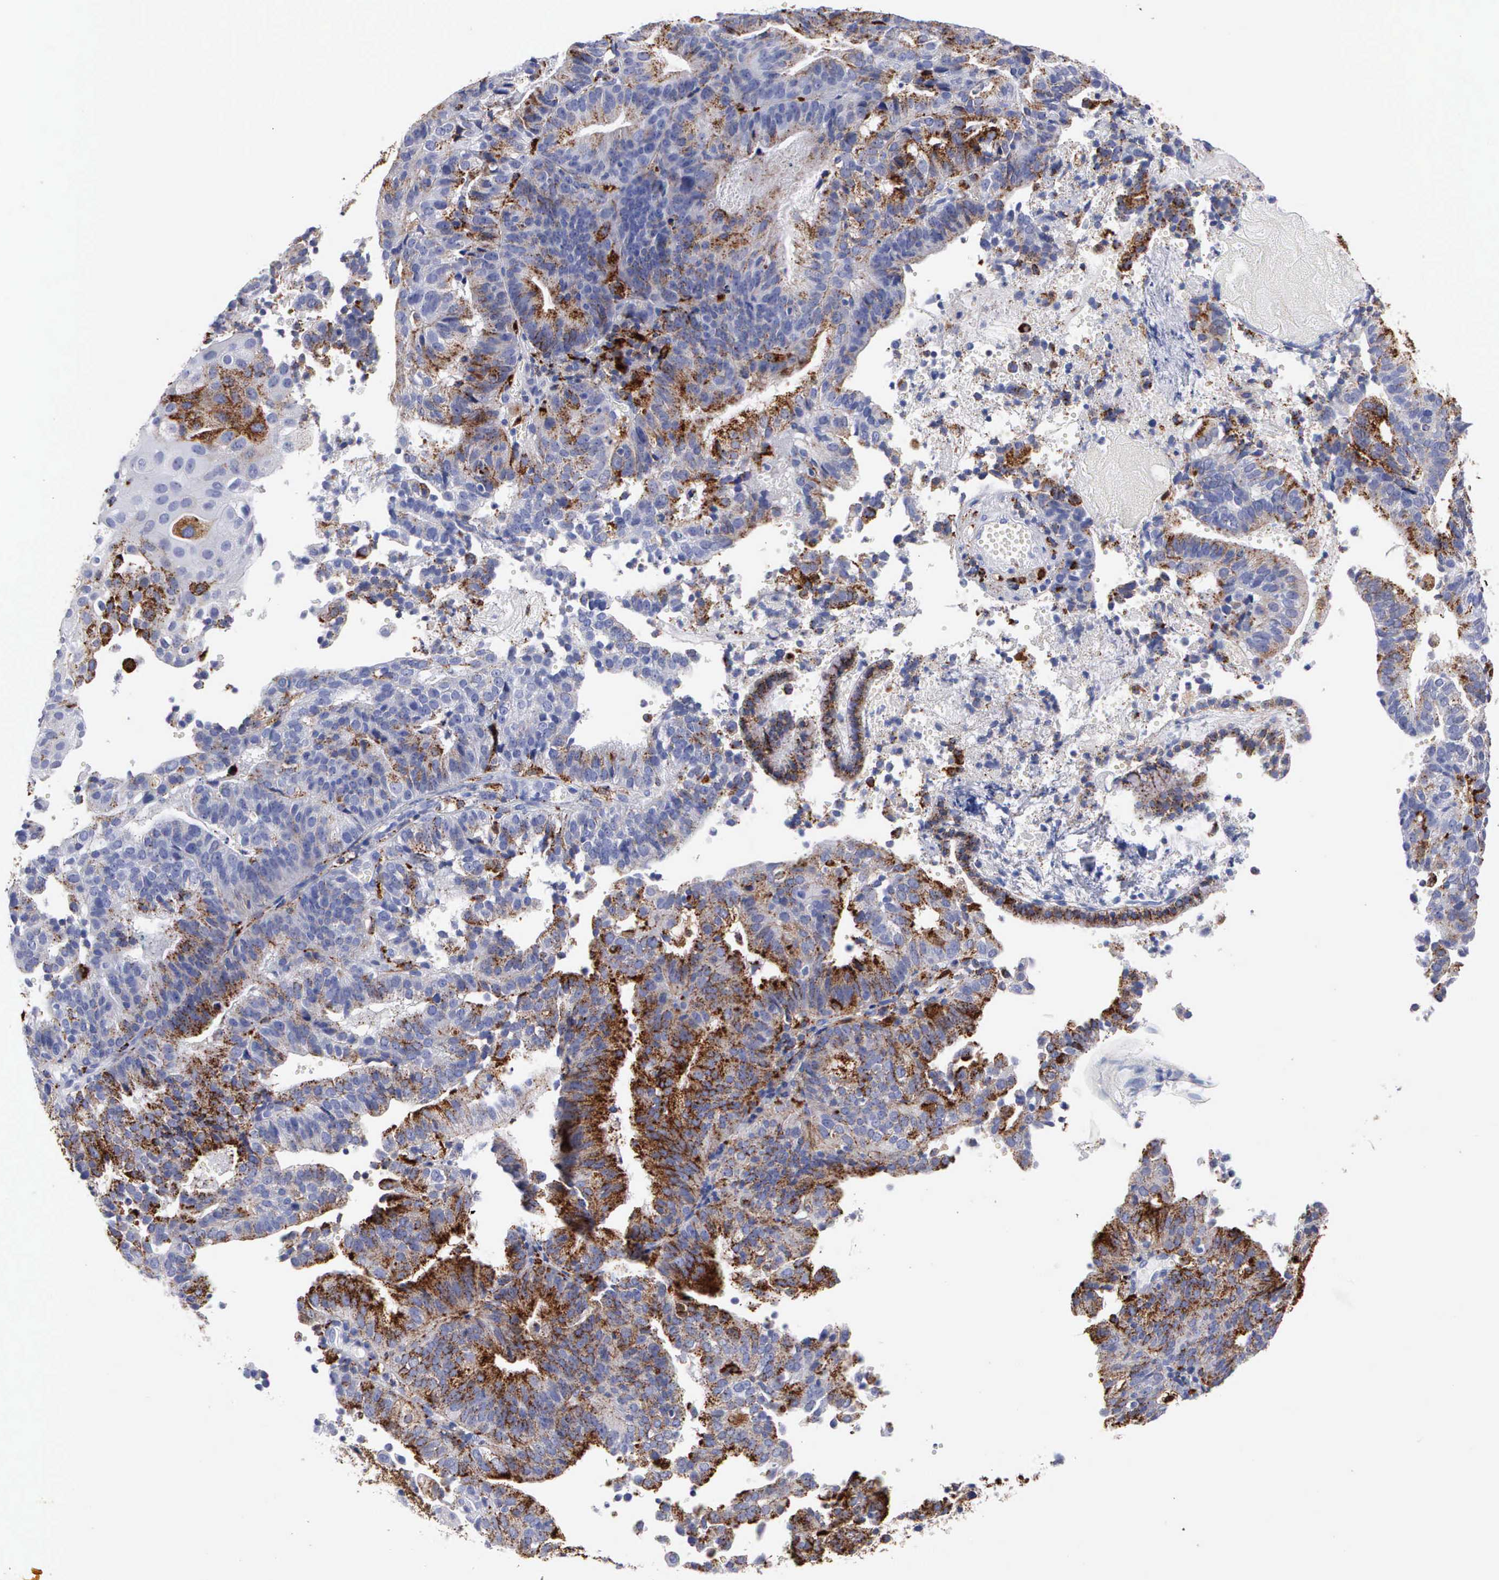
{"staining": {"intensity": "moderate", "quantity": "25%-75%", "location": "cytoplasmic/membranous"}, "tissue": "cervical cancer", "cell_type": "Tumor cells", "image_type": "cancer", "snomed": [{"axis": "morphology", "description": "Adenocarcinoma, NOS"}, {"axis": "topography", "description": "Cervix"}], "caption": "Adenocarcinoma (cervical) stained with a brown dye demonstrates moderate cytoplasmic/membranous positive expression in about 25%-75% of tumor cells.", "gene": "CTSH", "patient": {"sex": "female", "age": 60}}